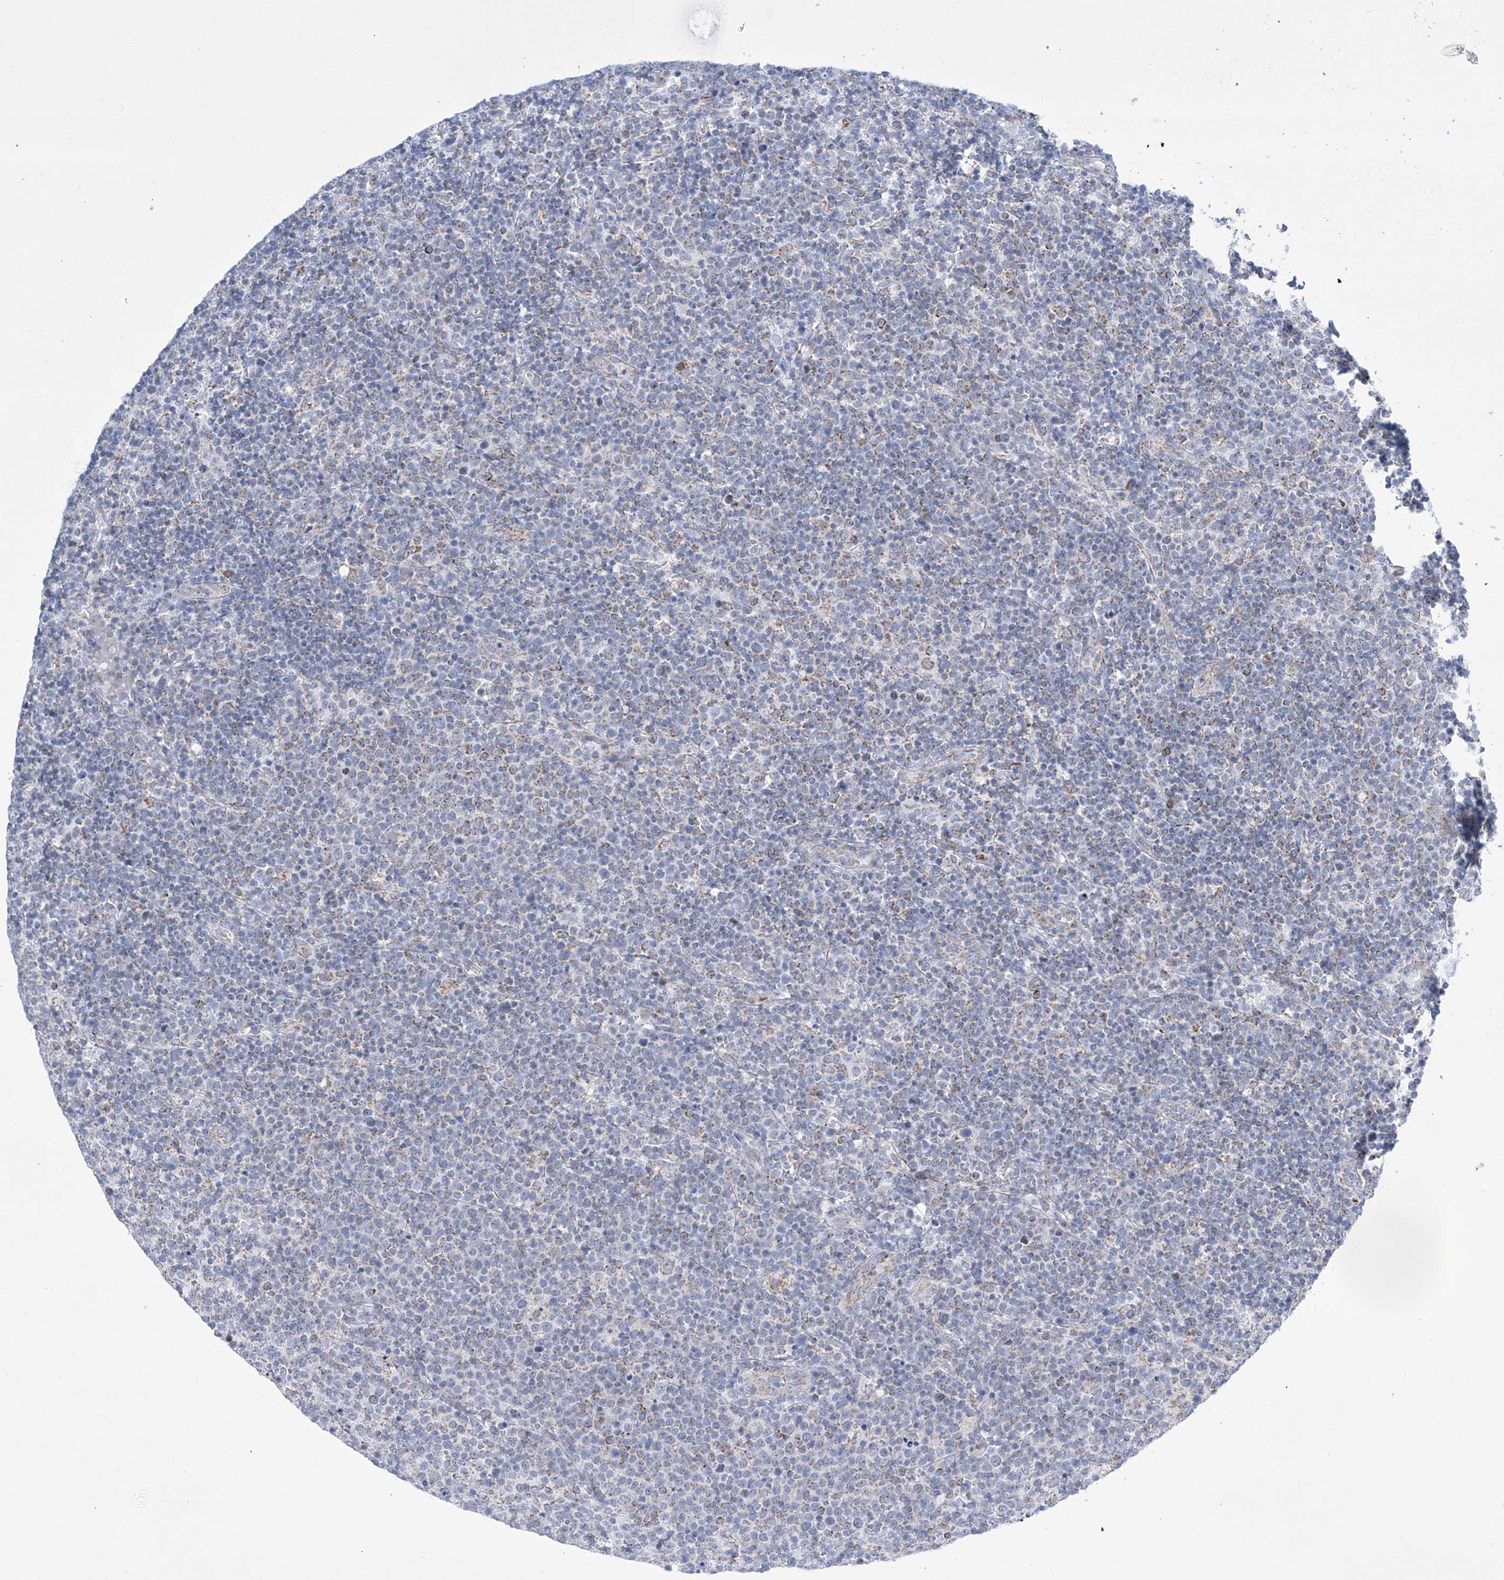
{"staining": {"intensity": "negative", "quantity": "none", "location": "none"}, "tissue": "lymphoma", "cell_type": "Tumor cells", "image_type": "cancer", "snomed": [{"axis": "morphology", "description": "Malignant lymphoma, non-Hodgkin's type, High grade"}, {"axis": "topography", "description": "Lymph node"}], "caption": "IHC histopathology image of malignant lymphoma, non-Hodgkin's type (high-grade) stained for a protein (brown), which displays no staining in tumor cells.", "gene": "ALDH6A1", "patient": {"sex": "male", "age": 61}}